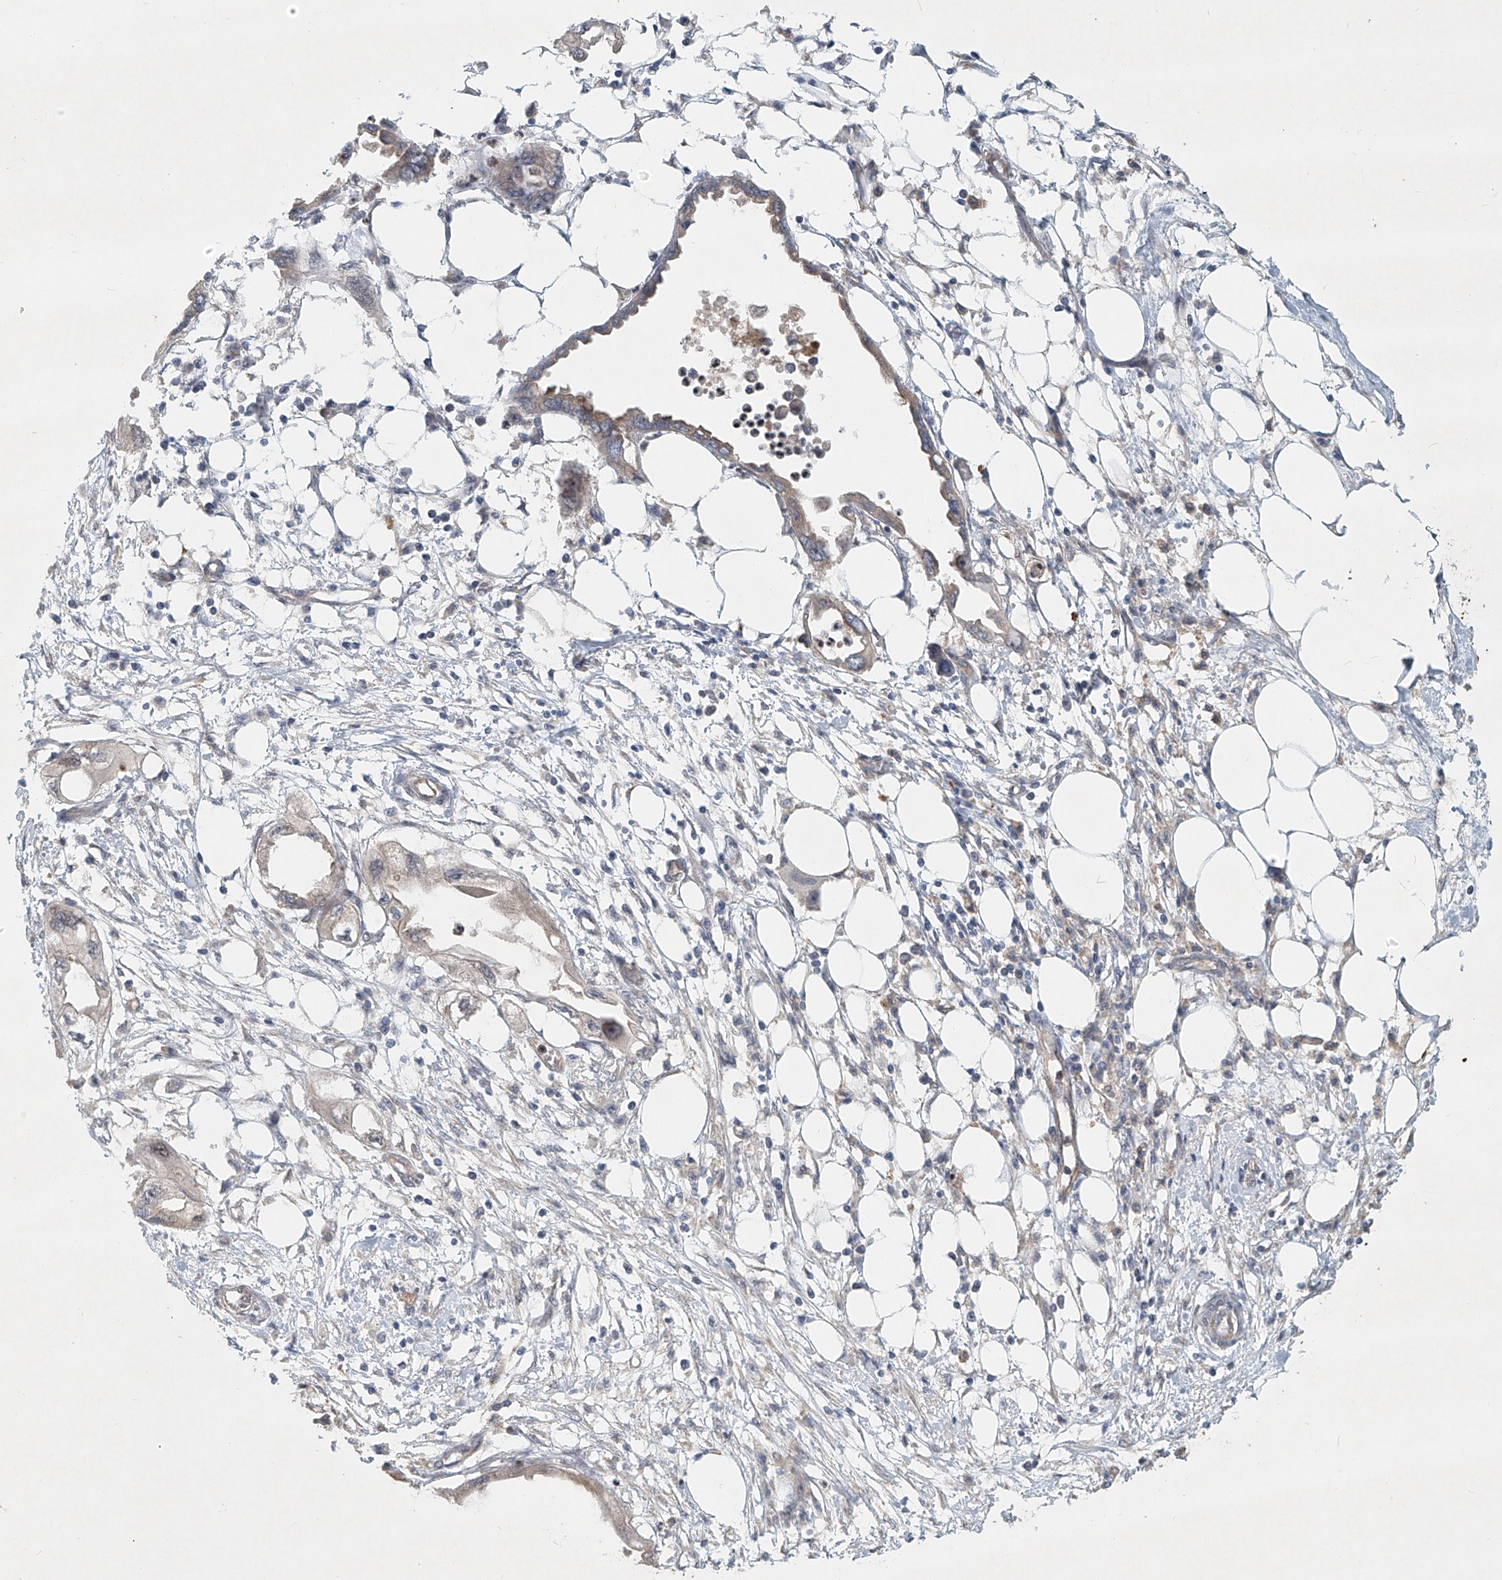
{"staining": {"intensity": "moderate", "quantity": "25%-75%", "location": "cytoplasmic/membranous"}, "tissue": "endometrial cancer", "cell_type": "Tumor cells", "image_type": "cancer", "snomed": [{"axis": "morphology", "description": "Adenocarcinoma, NOS"}, {"axis": "morphology", "description": "Adenocarcinoma, metastatic, NOS"}, {"axis": "topography", "description": "Adipose tissue"}, {"axis": "topography", "description": "Endometrium"}], "caption": "A photomicrograph of endometrial cancer (adenocarcinoma) stained for a protein exhibits moderate cytoplasmic/membranous brown staining in tumor cells.", "gene": "SASH1", "patient": {"sex": "female", "age": 67}}